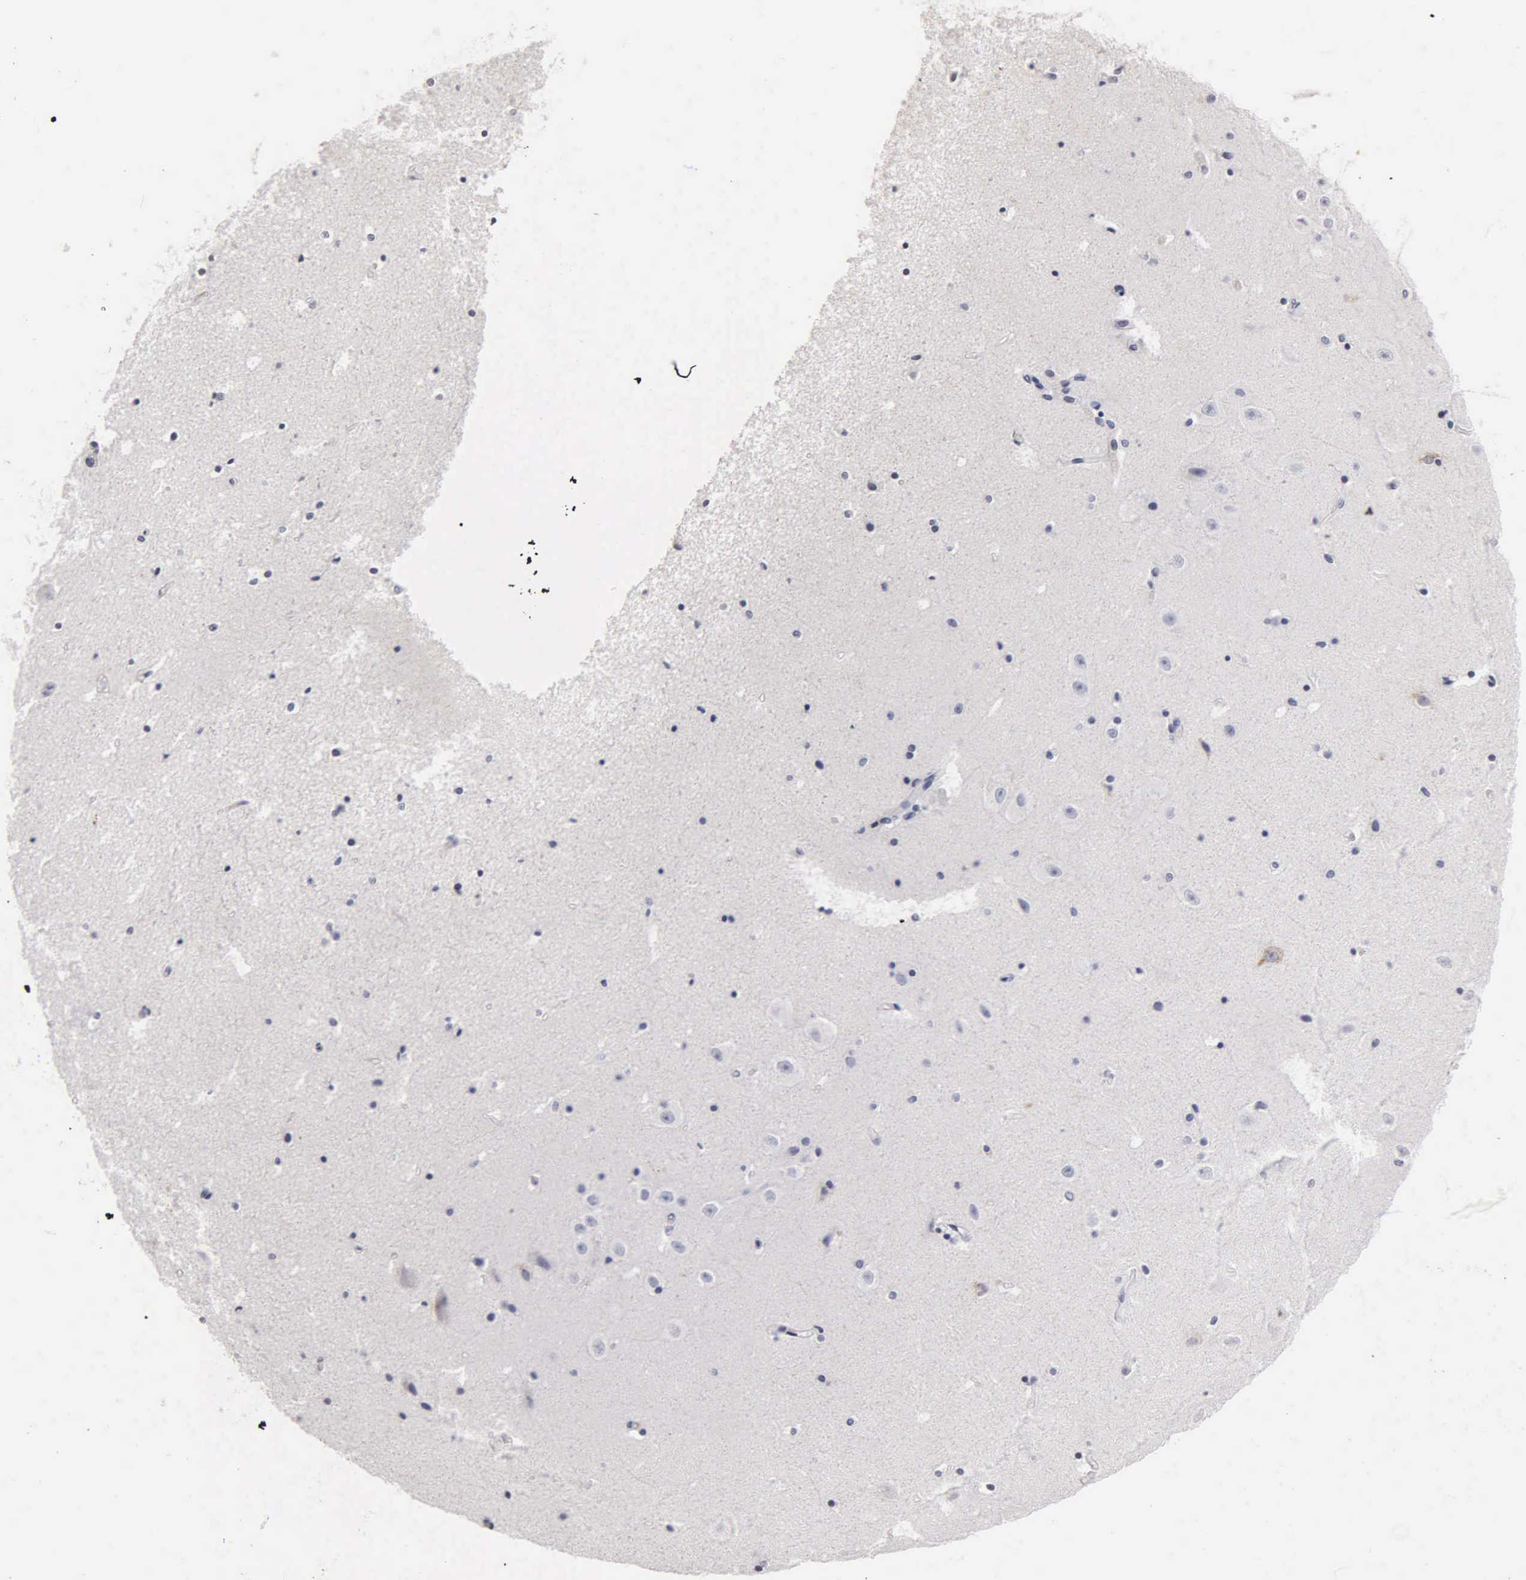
{"staining": {"intensity": "negative", "quantity": "none", "location": "none"}, "tissue": "hippocampus", "cell_type": "Glial cells", "image_type": "normal", "snomed": [{"axis": "morphology", "description": "Normal tissue, NOS"}, {"axis": "topography", "description": "Hippocampus"}], "caption": "Immunohistochemistry photomicrograph of benign hippocampus: human hippocampus stained with DAB (3,3'-diaminobenzidine) displays no significant protein expression in glial cells.", "gene": "SST", "patient": {"sex": "male", "age": 45}}